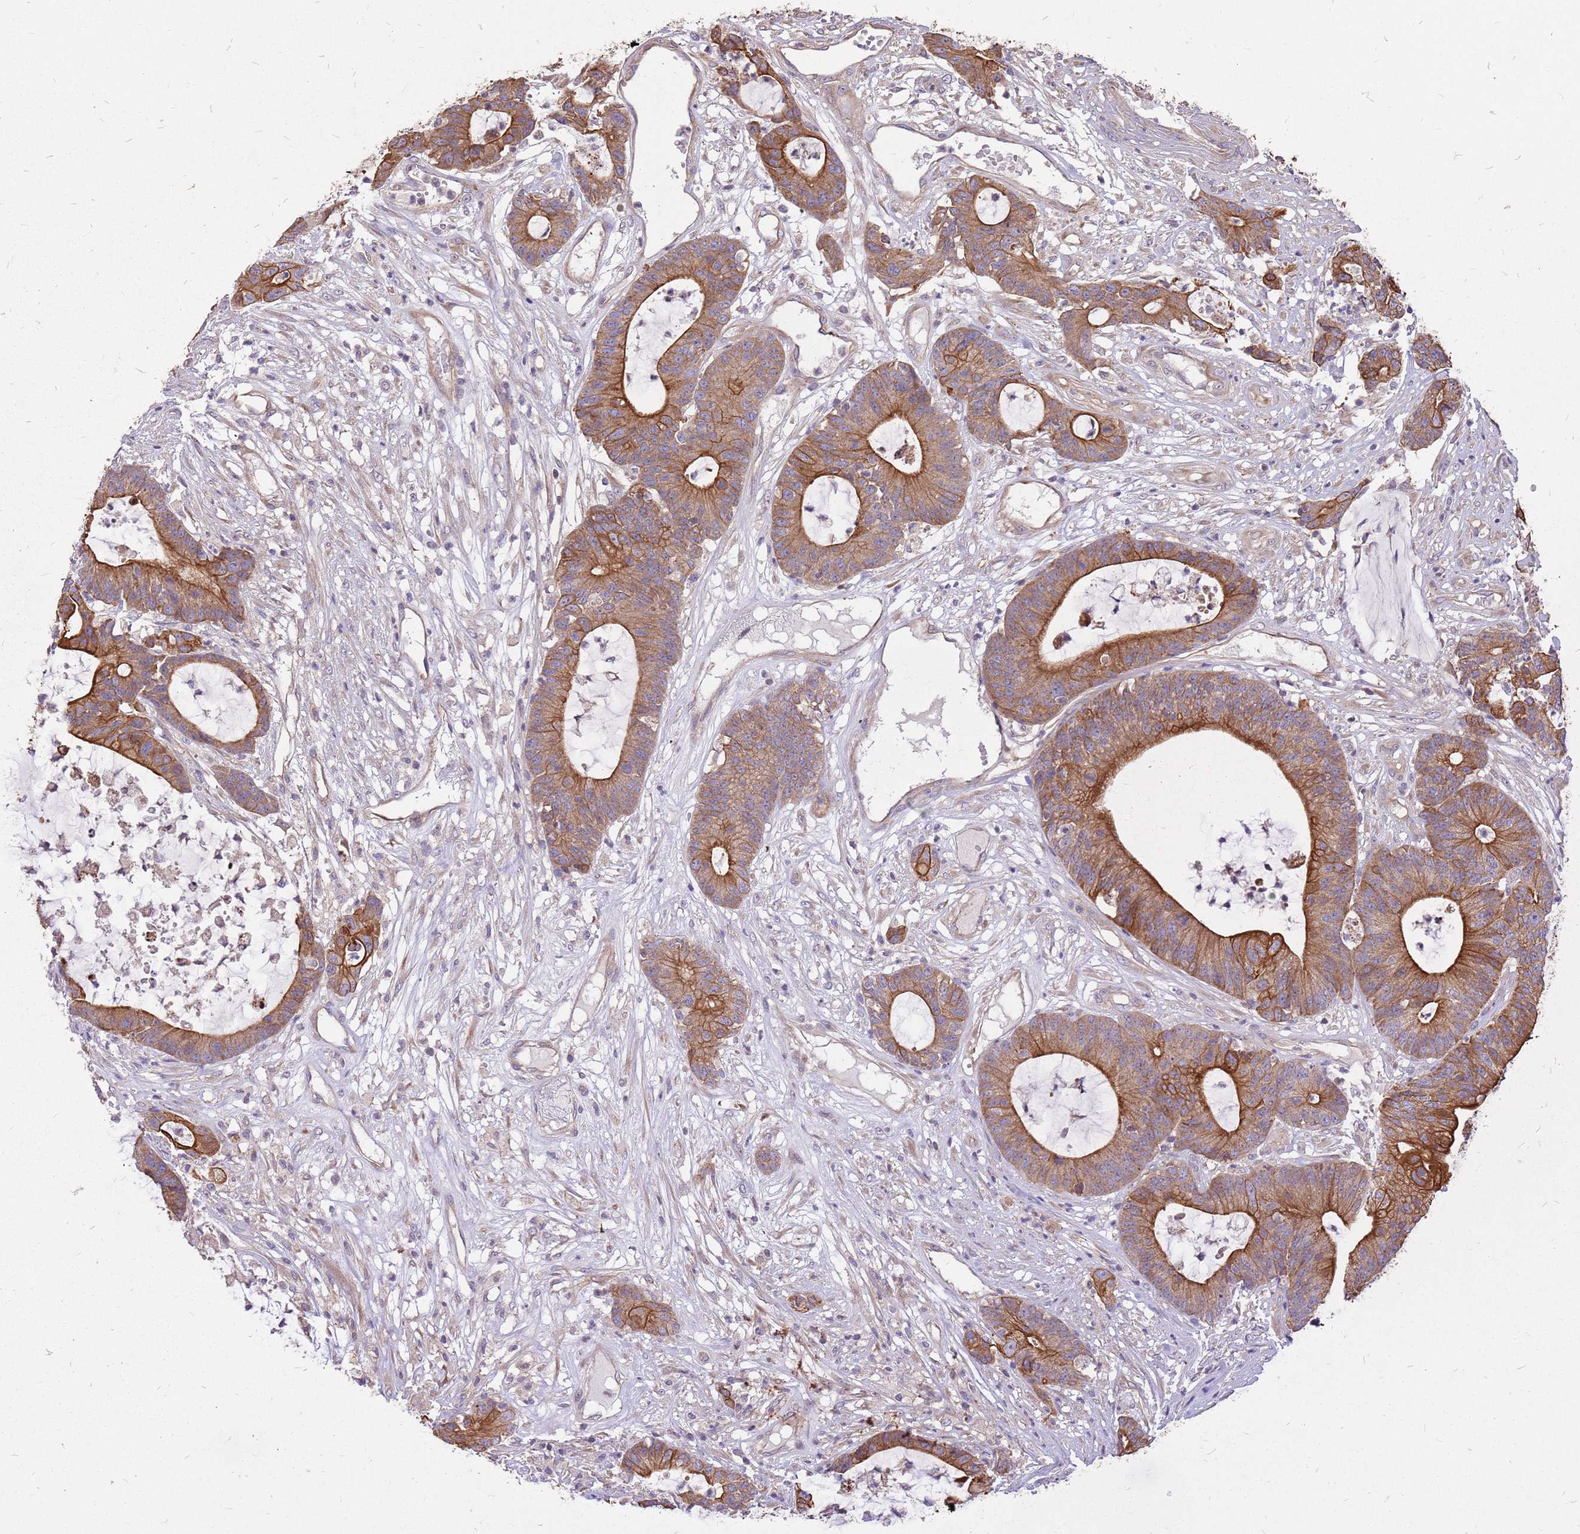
{"staining": {"intensity": "strong", "quantity": ">75%", "location": "cytoplasmic/membranous"}, "tissue": "colorectal cancer", "cell_type": "Tumor cells", "image_type": "cancer", "snomed": [{"axis": "morphology", "description": "Adenocarcinoma, NOS"}, {"axis": "topography", "description": "Colon"}], "caption": "Brown immunohistochemical staining in human colorectal cancer (adenocarcinoma) shows strong cytoplasmic/membranous staining in about >75% of tumor cells.", "gene": "WASHC4", "patient": {"sex": "female", "age": 84}}